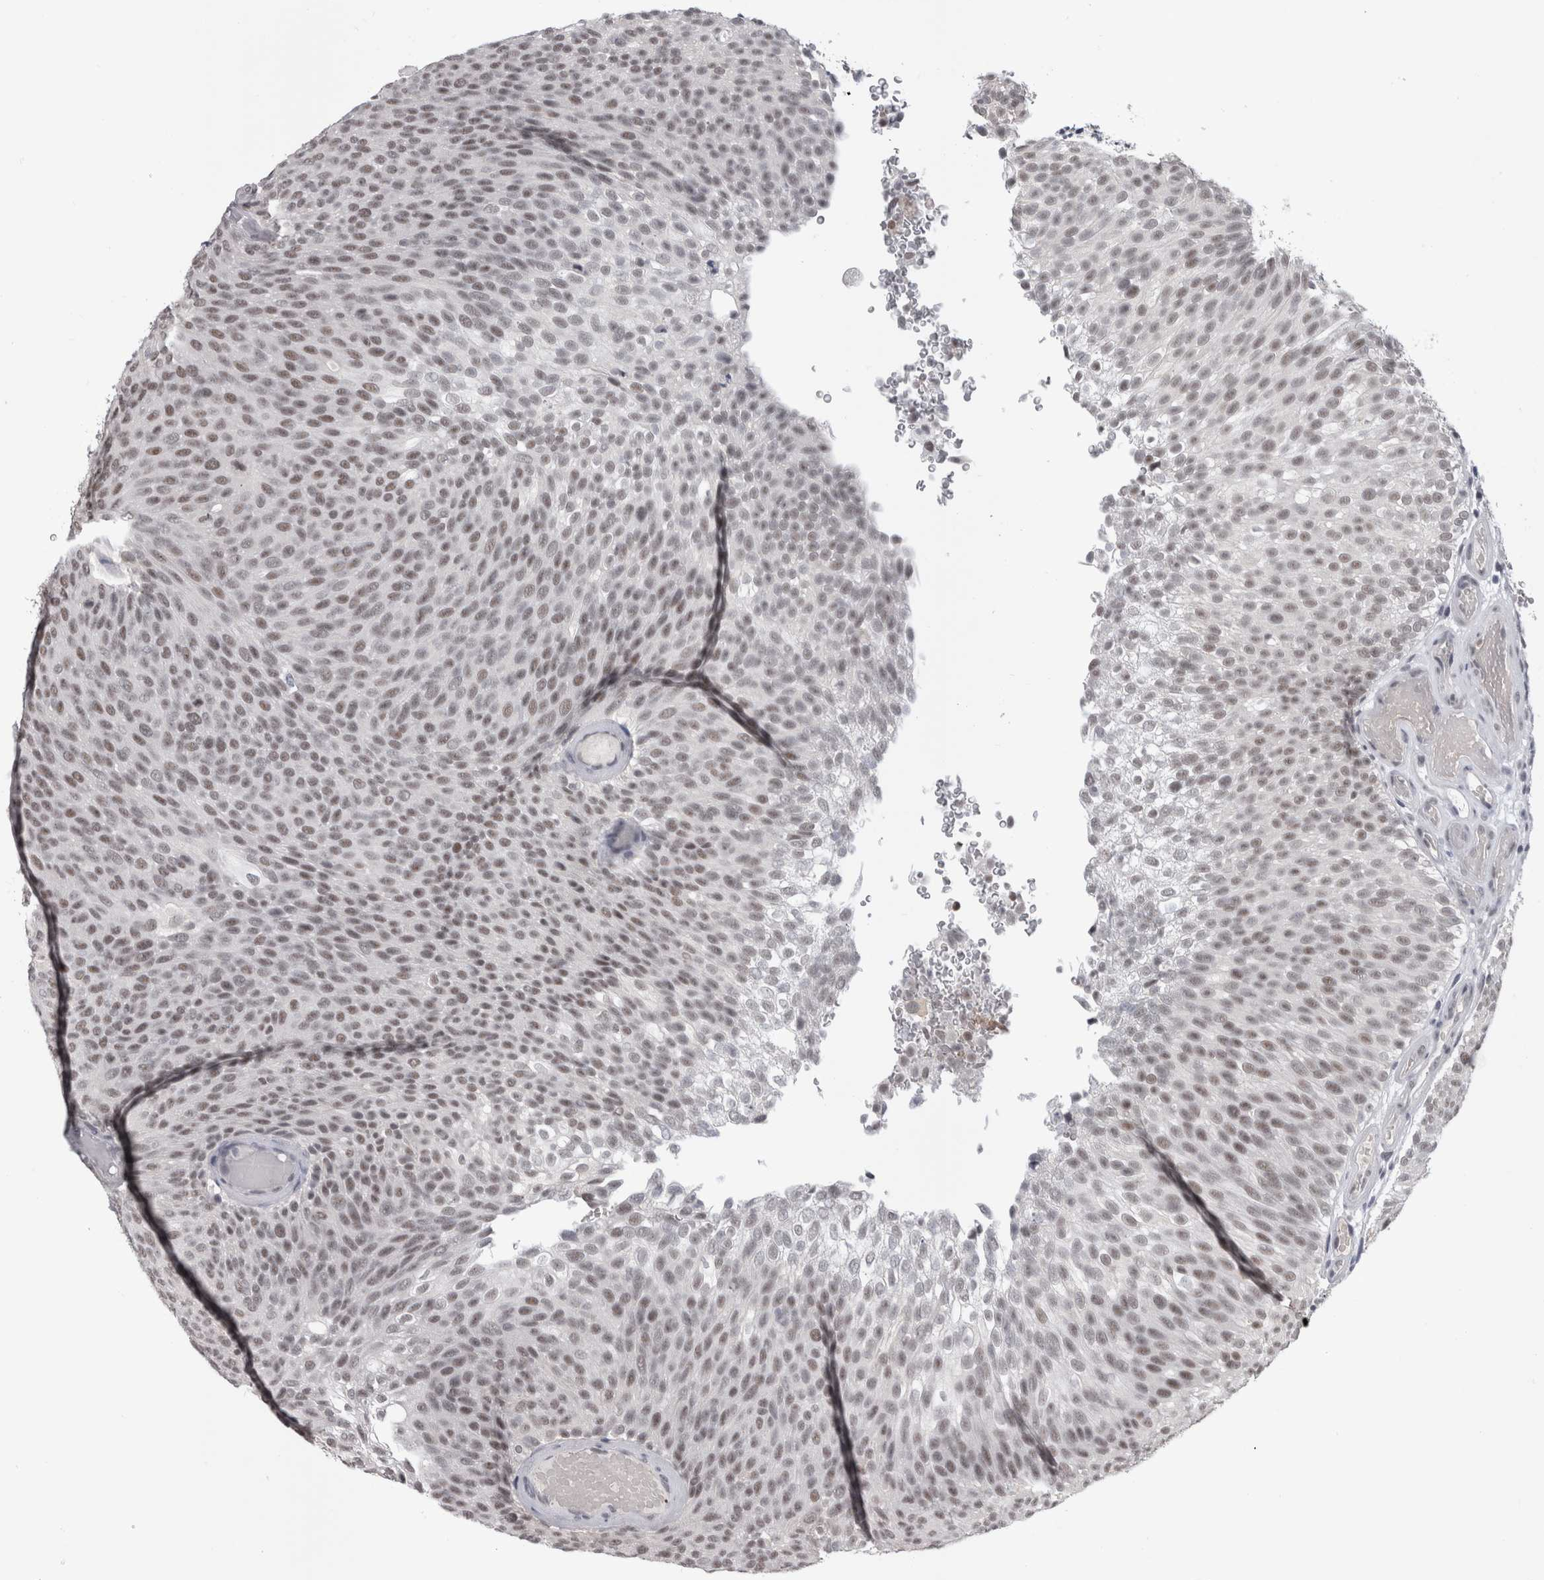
{"staining": {"intensity": "weak", "quantity": ">75%", "location": "nuclear"}, "tissue": "urothelial cancer", "cell_type": "Tumor cells", "image_type": "cancer", "snomed": [{"axis": "morphology", "description": "Urothelial carcinoma, Low grade"}, {"axis": "topography", "description": "Urinary bladder"}], "caption": "Urothelial cancer tissue reveals weak nuclear expression in about >75% of tumor cells, visualized by immunohistochemistry. (Brightfield microscopy of DAB IHC at high magnification).", "gene": "ARID4B", "patient": {"sex": "male", "age": 78}}